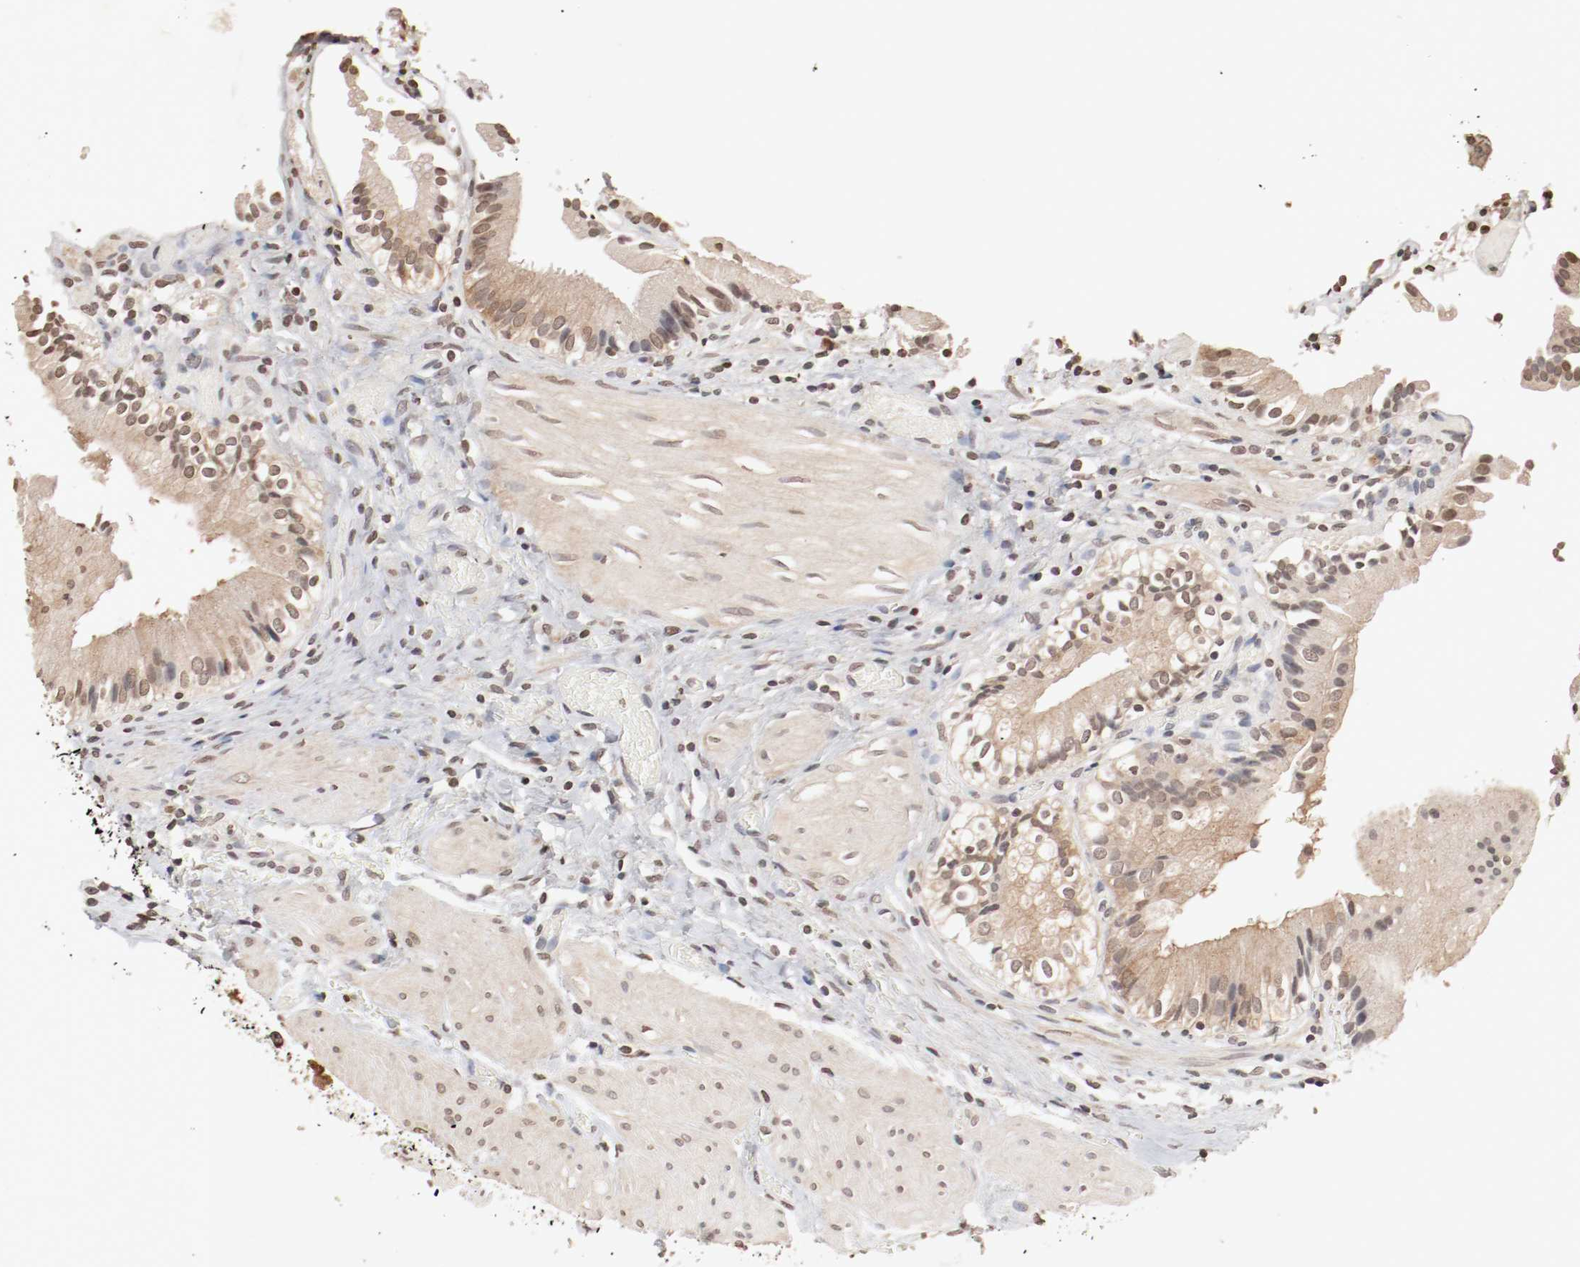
{"staining": {"intensity": "moderate", "quantity": ">75%", "location": "cytoplasmic/membranous,nuclear"}, "tissue": "gallbladder", "cell_type": "Glandular cells", "image_type": "normal", "snomed": [{"axis": "morphology", "description": "Normal tissue, NOS"}, {"axis": "topography", "description": "Gallbladder"}], "caption": "DAB (3,3'-diaminobenzidine) immunohistochemical staining of benign gallbladder exhibits moderate cytoplasmic/membranous,nuclear protein expression in about >75% of glandular cells. The staining was performed using DAB to visualize the protein expression in brown, while the nuclei were stained in blue with hematoxylin (Magnification: 20x).", "gene": "WASL", "patient": {"sex": "male", "age": 65}}